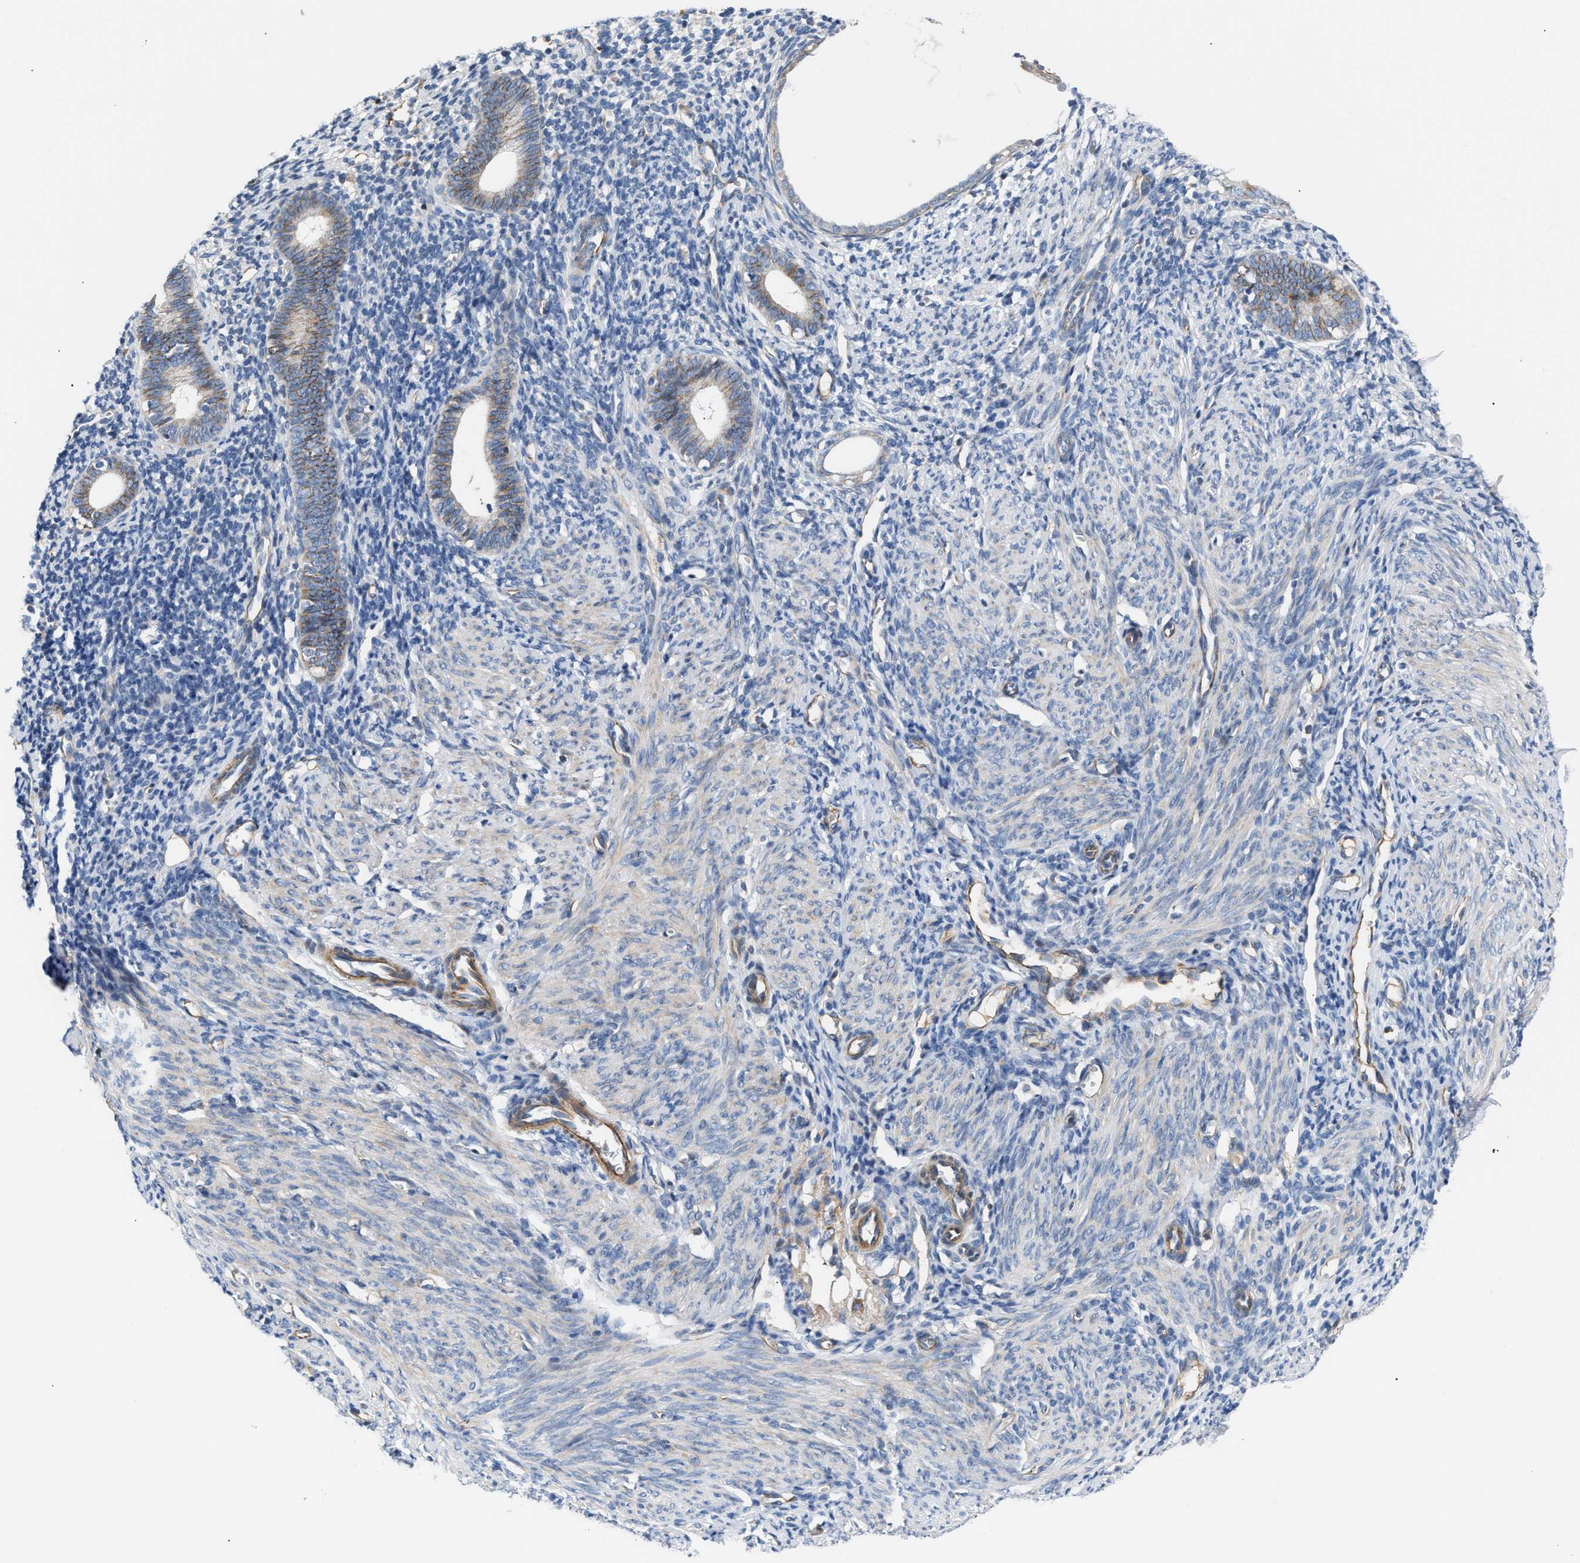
{"staining": {"intensity": "moderate", "quantity": "<25%", "location": "cytoplasmic/membranous"}, "tissue": "endometrium", "cell_type": "Cells in endometrial stroma", "image_type": "normal", "snomed": [{"axis": "morphology", "description": "Normal tissue, NOS"}, {"axis": "morphology", "description": "Adenocarcinoma, NOS"}, {"axis": "topography", "description": "Endometrium"}], "caption": "Immunohistochemical staining of benign human endometrium displays <25% levels of moderate cytoplasmic/membranous protein positivity in approximately <25% of cells in endometrial stroma.", "gene": "TFPI", "patient": {"sex": "female", "age": 57}}